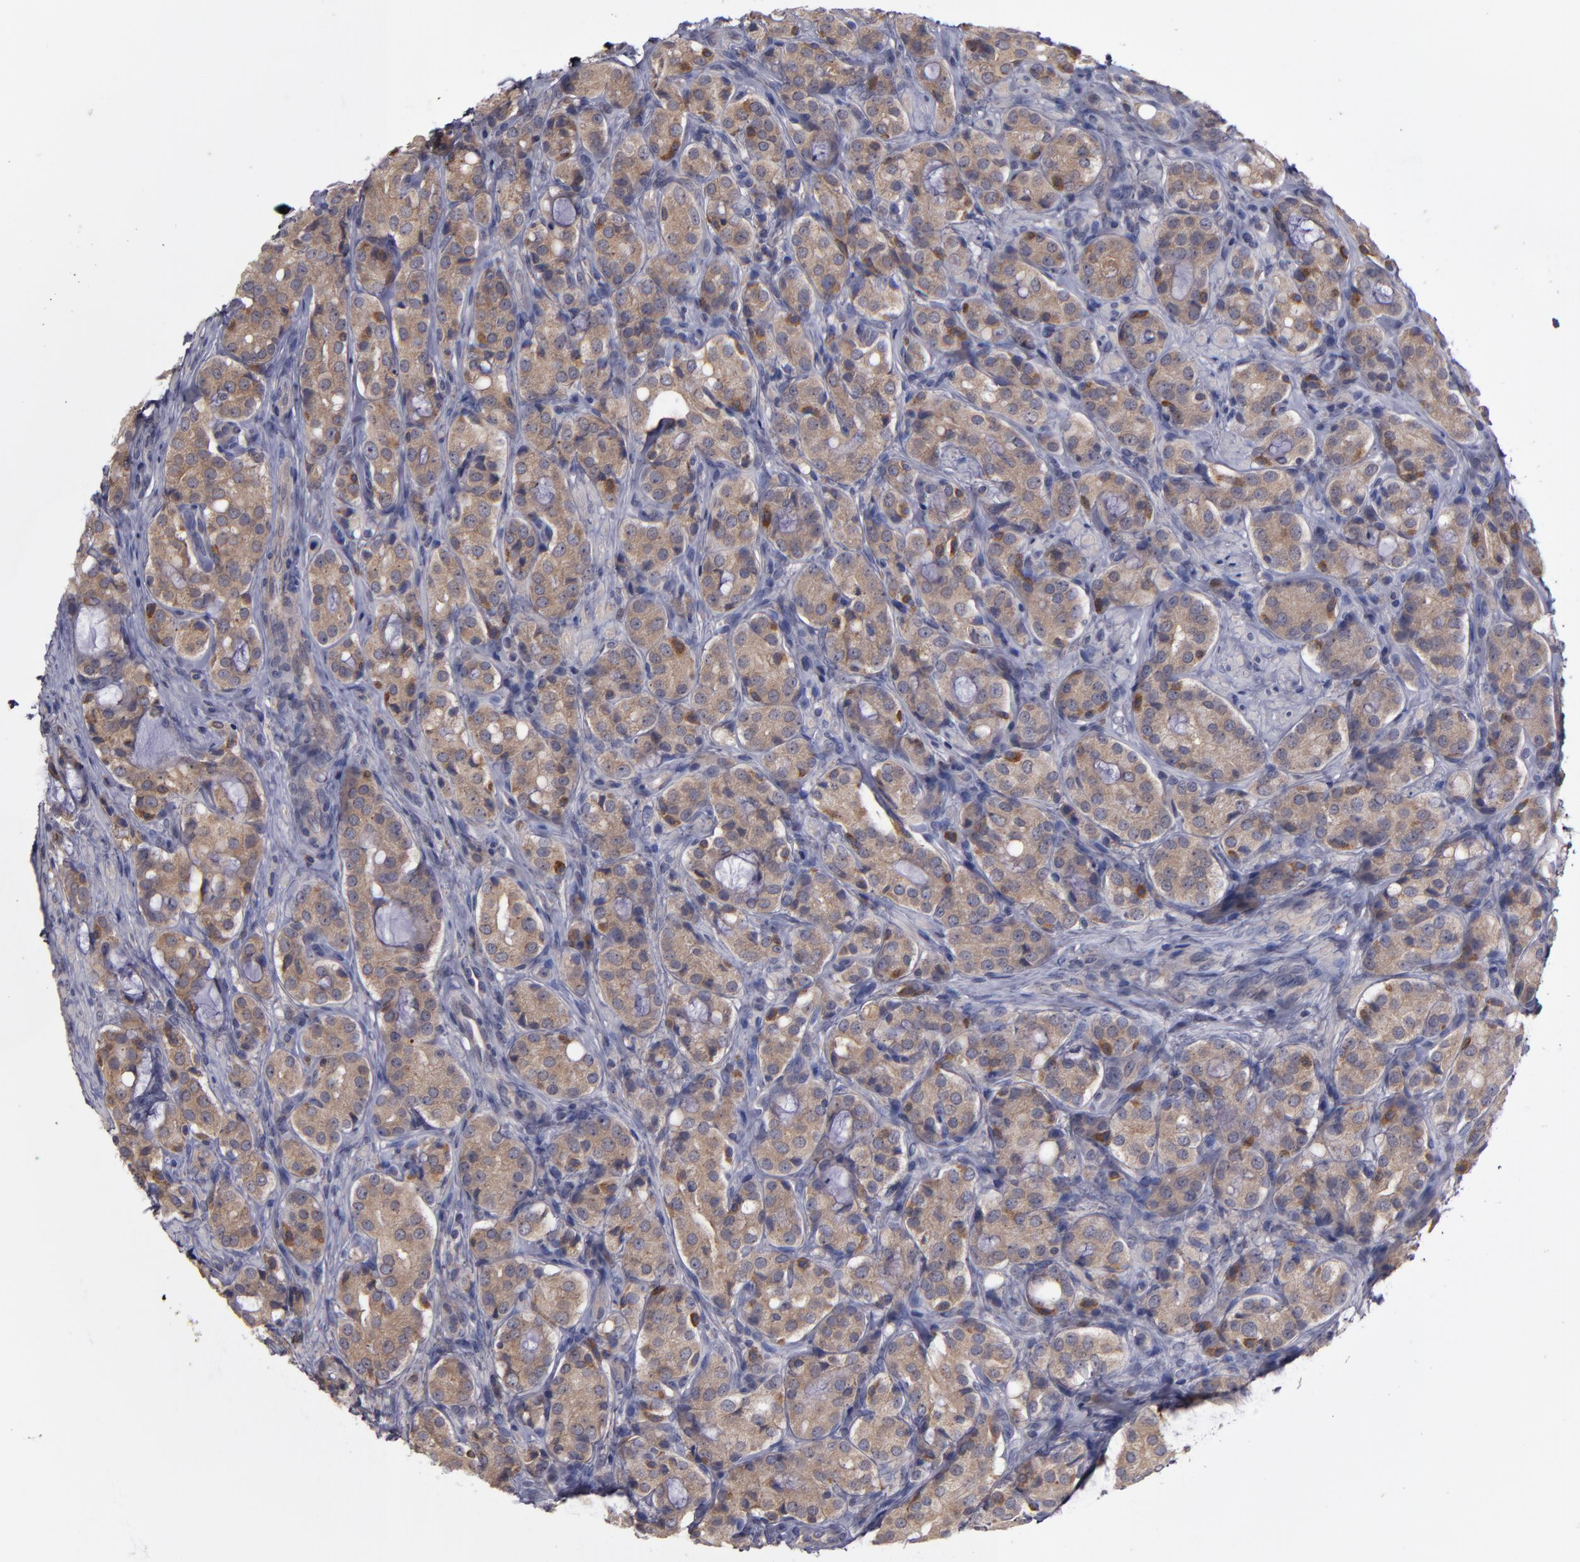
{"staining": {"intensity": "moderate", "quantity": ">75%", "location": "cytoplasmic/membranous"}, "tissue": "prostate cancer", "cell_type": "Tumor cells", "image_type": "cancer", "snomed": [{"axis": "morphology", "description": "Adenocarcinoma, High grade"}, {"axis": "topography", "description": "Prostate"}], "caption": "High-grade adenocarcinoma (prostate) stained for a protein (brown) shows moderate cytoplasmic/membranous positive positivity in about >75% of tumor cells.", "gene": "MMP11", "patient": {"sex": "male", "age": 72}}